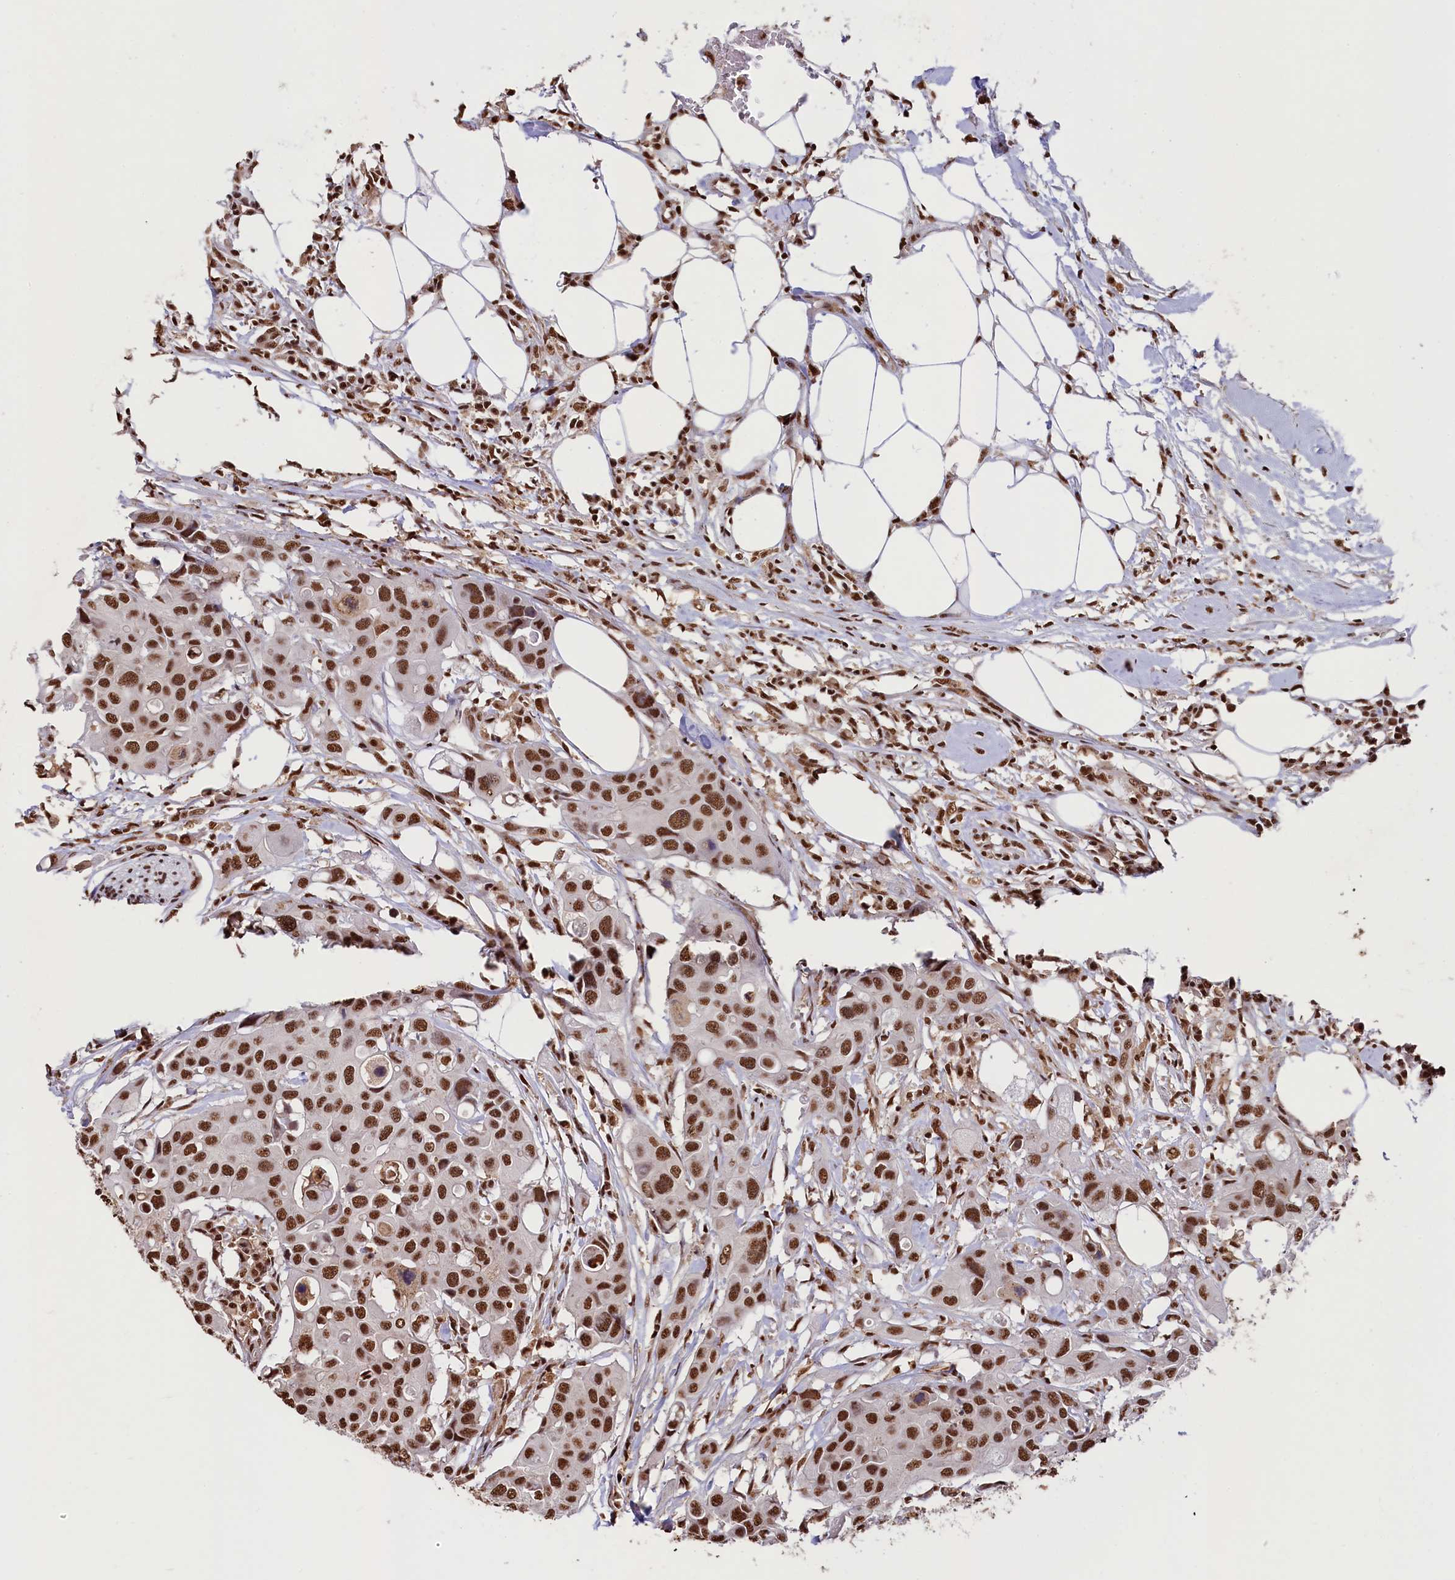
{"staining": {"intensity": "strong", "quantity": ">75%", "location": "nuclear"}, "tissue": "colorectal cancer", "cell_type": "Tumor cells", "image_type": "cancer", "snomed": [{"axis": "morphology", "description": "Adenocarcinoma, NOS"}, {"axis": "topography", "description": "Colon"}], "caption": "The image reveals immunohistochemical staining of colorectal cancer. There is strong nuclear positivity is present in about >75% of tumor cells.", "gene": "SNRPD2", "patient": {"sex": "male", "age": 77}}